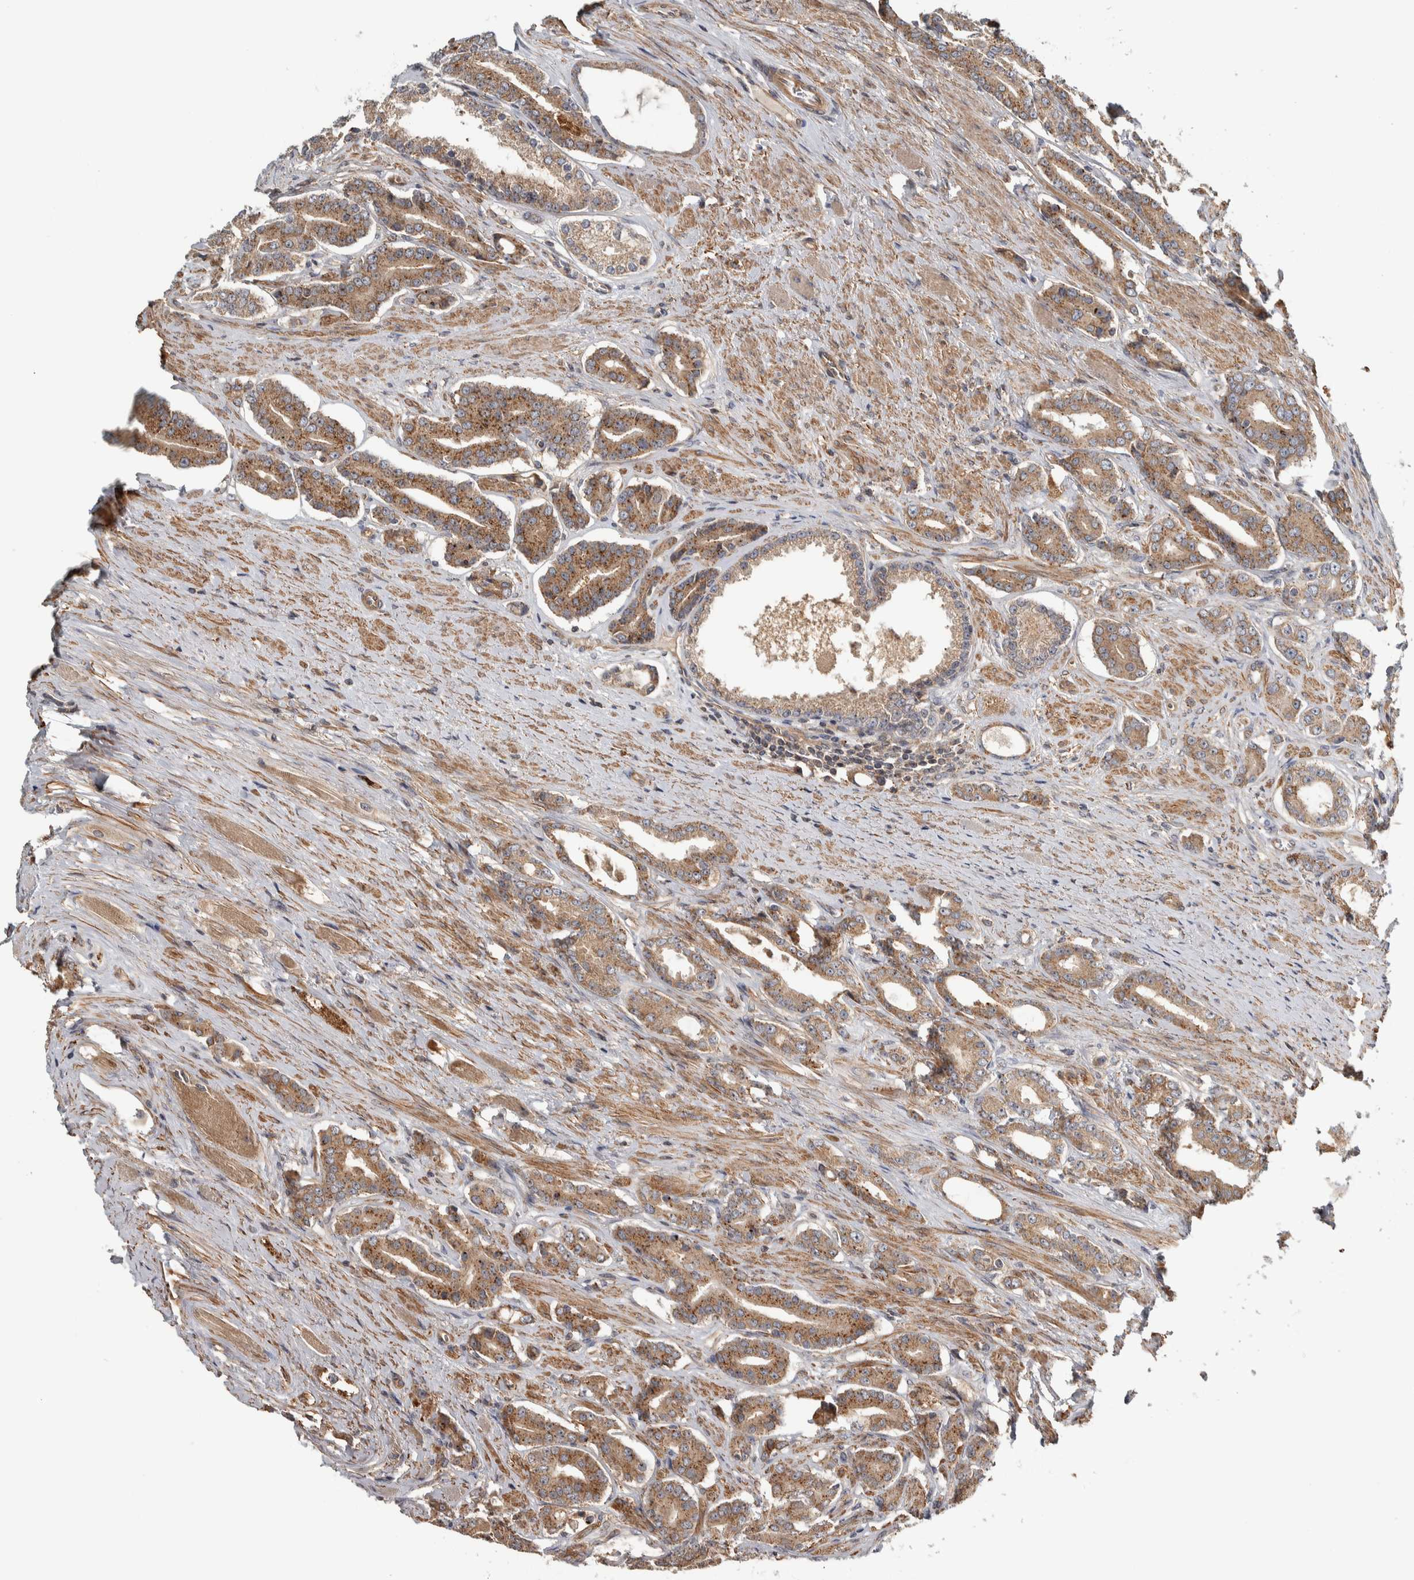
{"staining": {"intensity": "moderate", "quantity": ">75%", "location": "cytoplasmic/membranous"}, "tissue": "prostate cancer", "cell_type": "Tumor cells", "image_type": "cancer", "snomed": [{"axis": "morphology", "description": "Adenocarcinoma, High grade"}, {"axis": "topography", "description": "Prostate"}], "caption": "Prostate cancer tissue displays moderate cytoplasmic/membranous expression in approximately >75% of tumor cells Ihc stains the protein of interest in brown and the nuclei are stained blue.", "gene": "TBC1D31", "patient": {"sex": "male", "age": 71}}